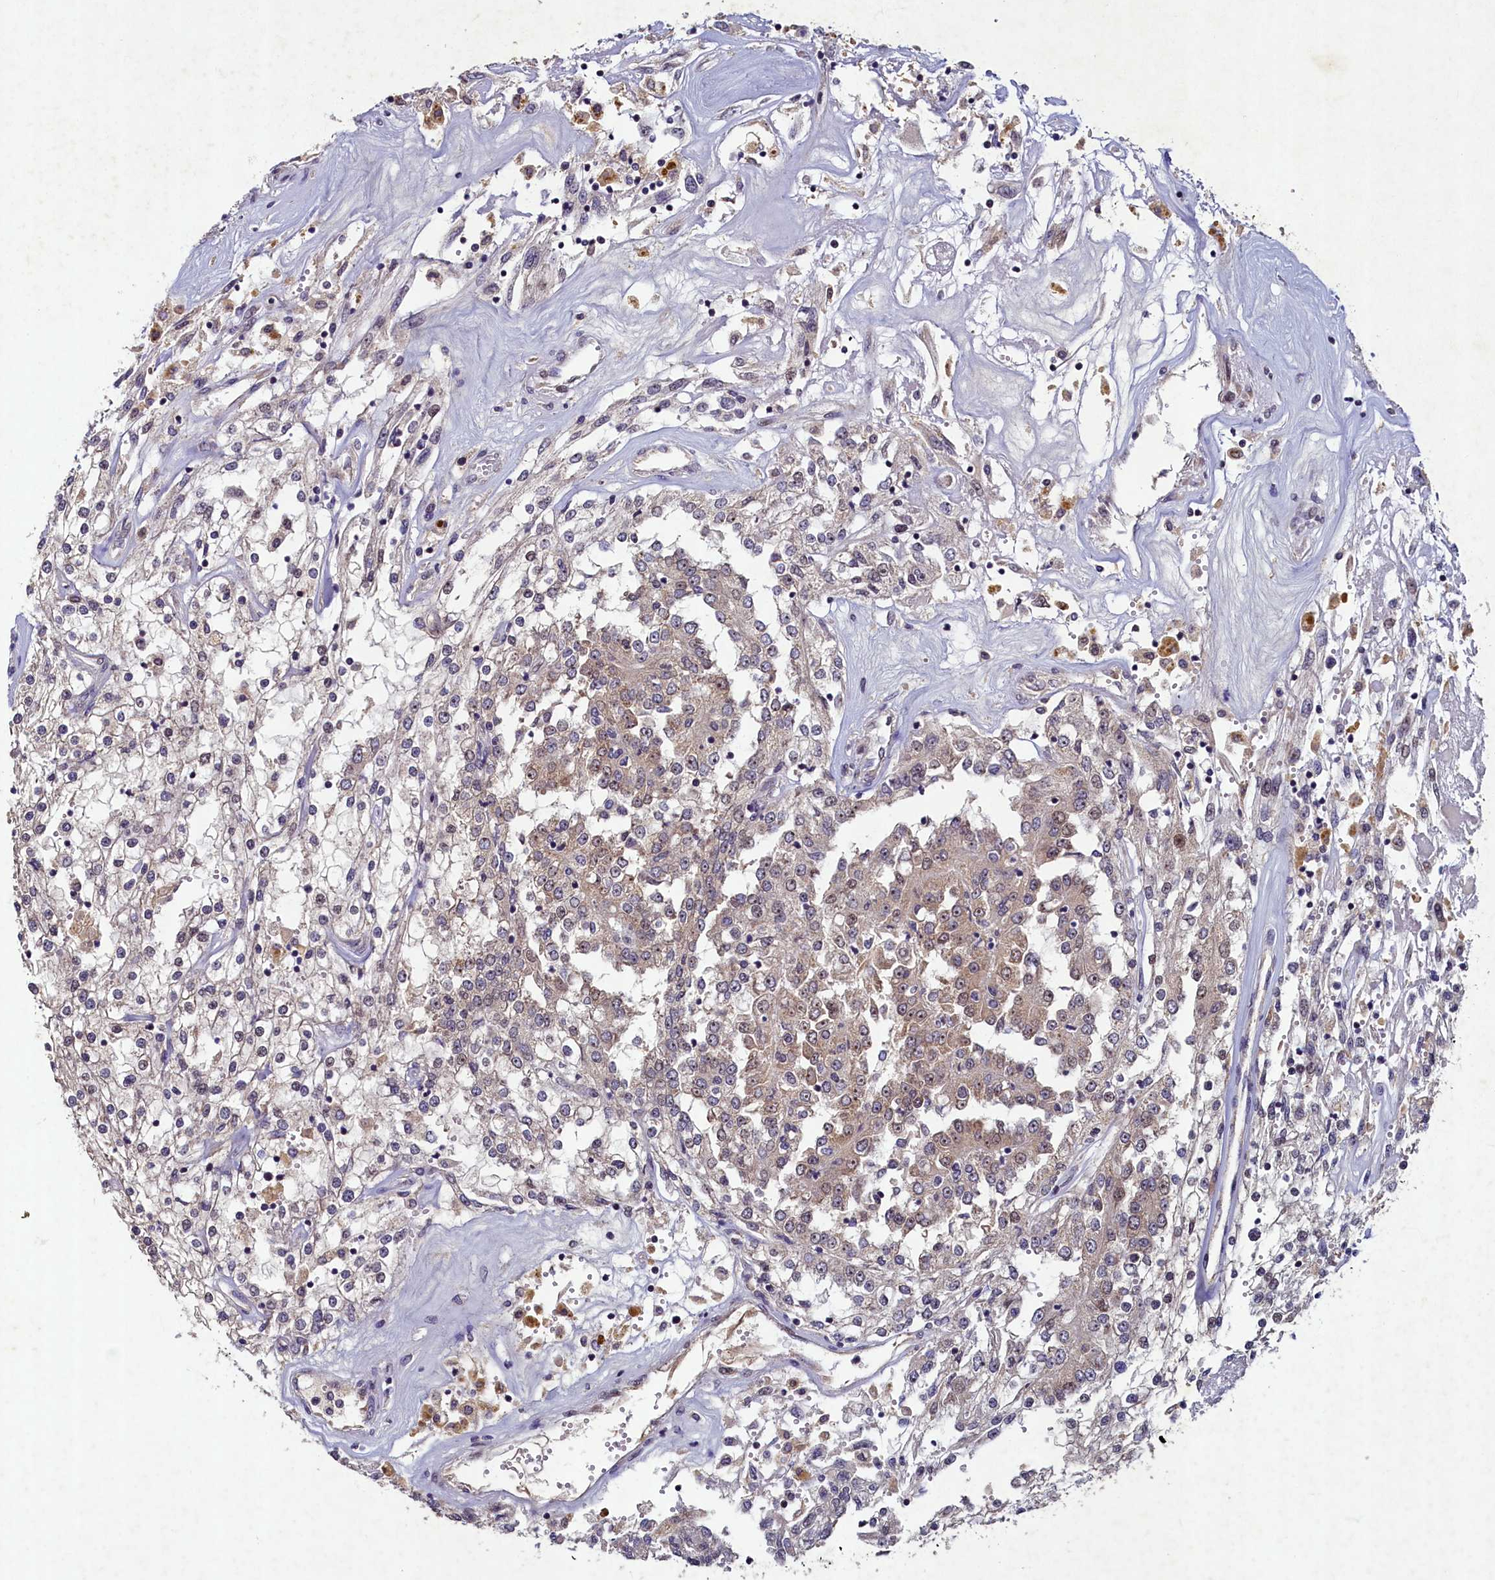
{"staining": {"intensity": "weak", "quantity": "25%-75%", "location": "cytoplasmic/membranous"}, "tissue": "renal cancer", "cell_type": "Tumor cells", "image_type": "cancer", "snomed": [{"axis": "morphology", "description": "Adenocarcinoma, NOS"}, {"axis": "topography", "description": "Kidney"}], "caption": "Tumor cells reveal low levels of weak cytoplasmic/membranous positivity in approximately 25%-75% of cells in renal cancer.", "gene": "LATS2", "patient": {"sex": "female", "age": 52}}